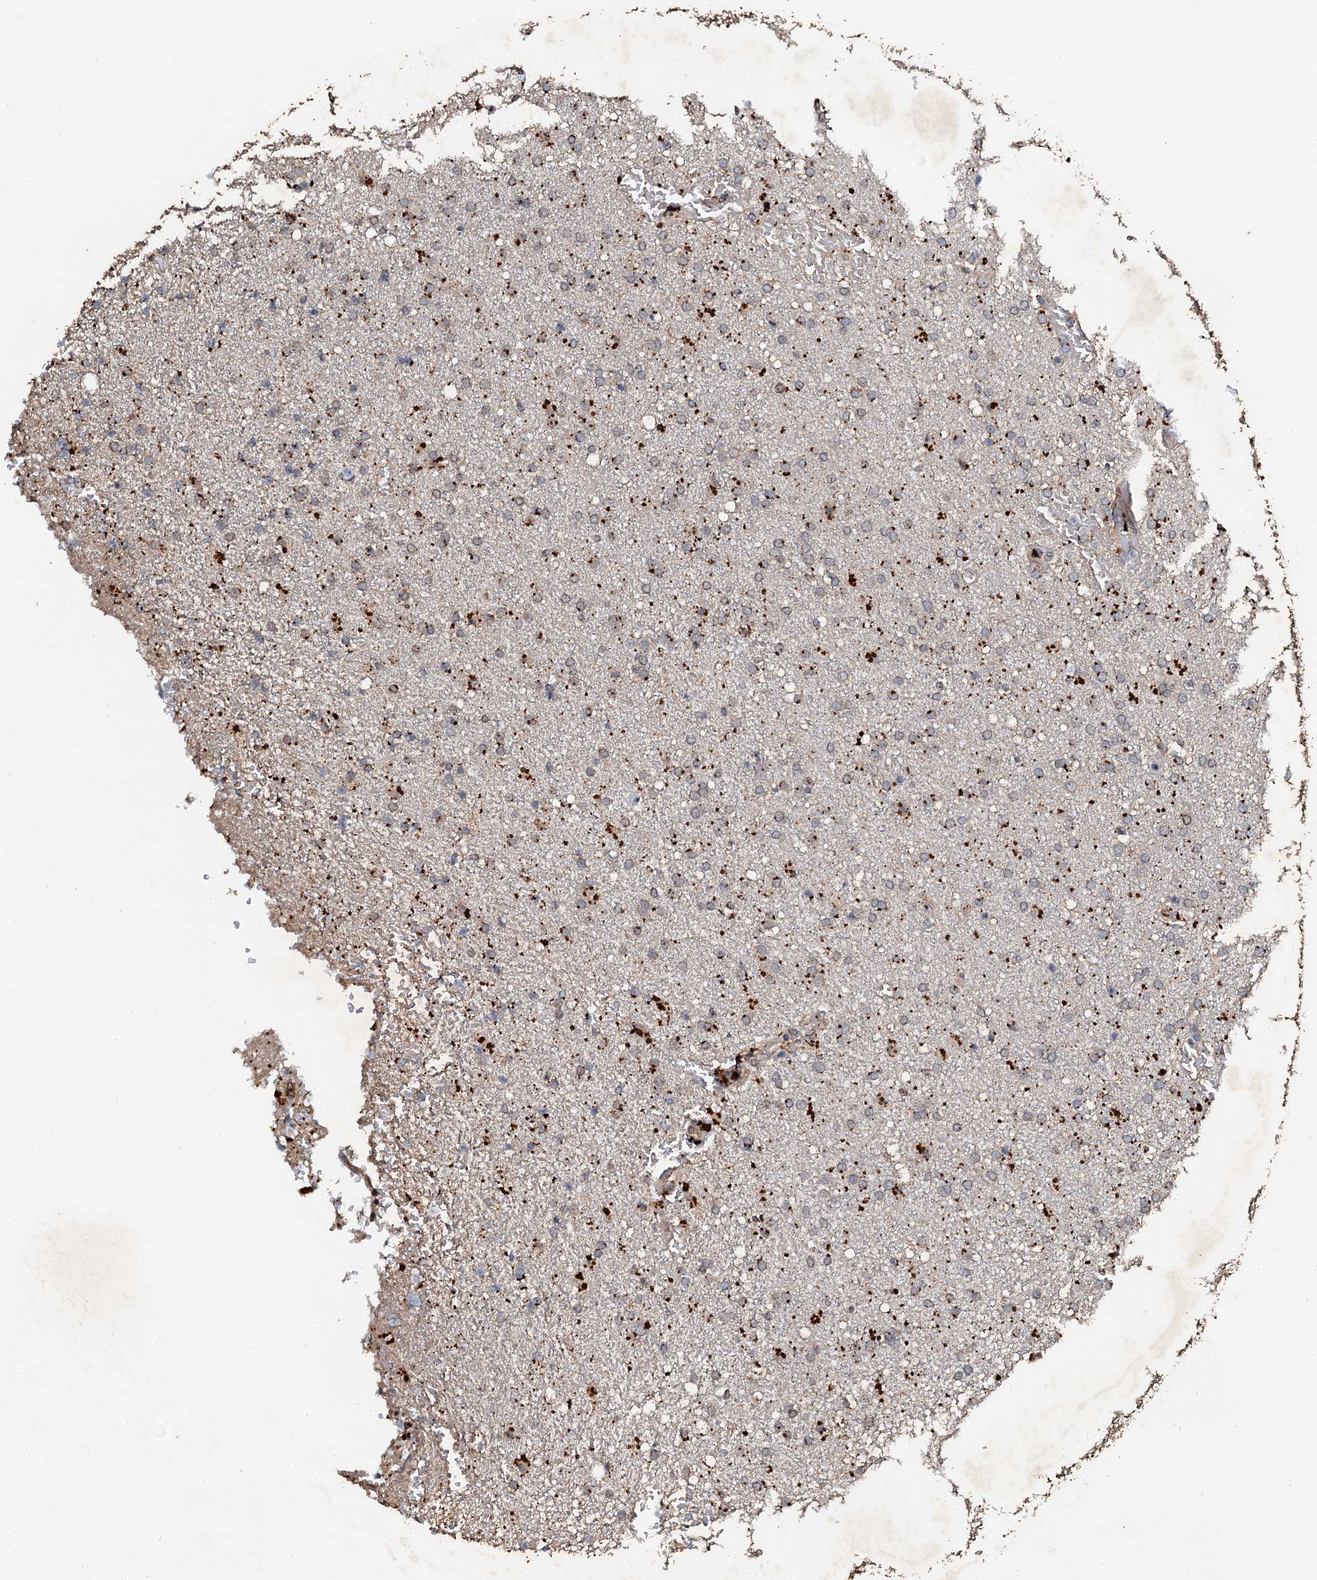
{"staining": {"intensity": "moderate", "quantity": "<25%", "location": "cytoplasmic/membranous"}, "tissue": "glioma", "cell_type": "Tumor cells", "image_type": "cancer", "snomed": [{"axis": "morphology", "description": "Glioma, malignant, High grade"}, {"axis": "topography", "description": "Brain"}], "caption": "This histopathology image demonstrates IHC staining of glioma, with low moderate cytoplasmic/membranous expression in about <25% of tumor cells.", "gene": "ADAMTS10", "patient": {"sex": "male", "age": 72}}